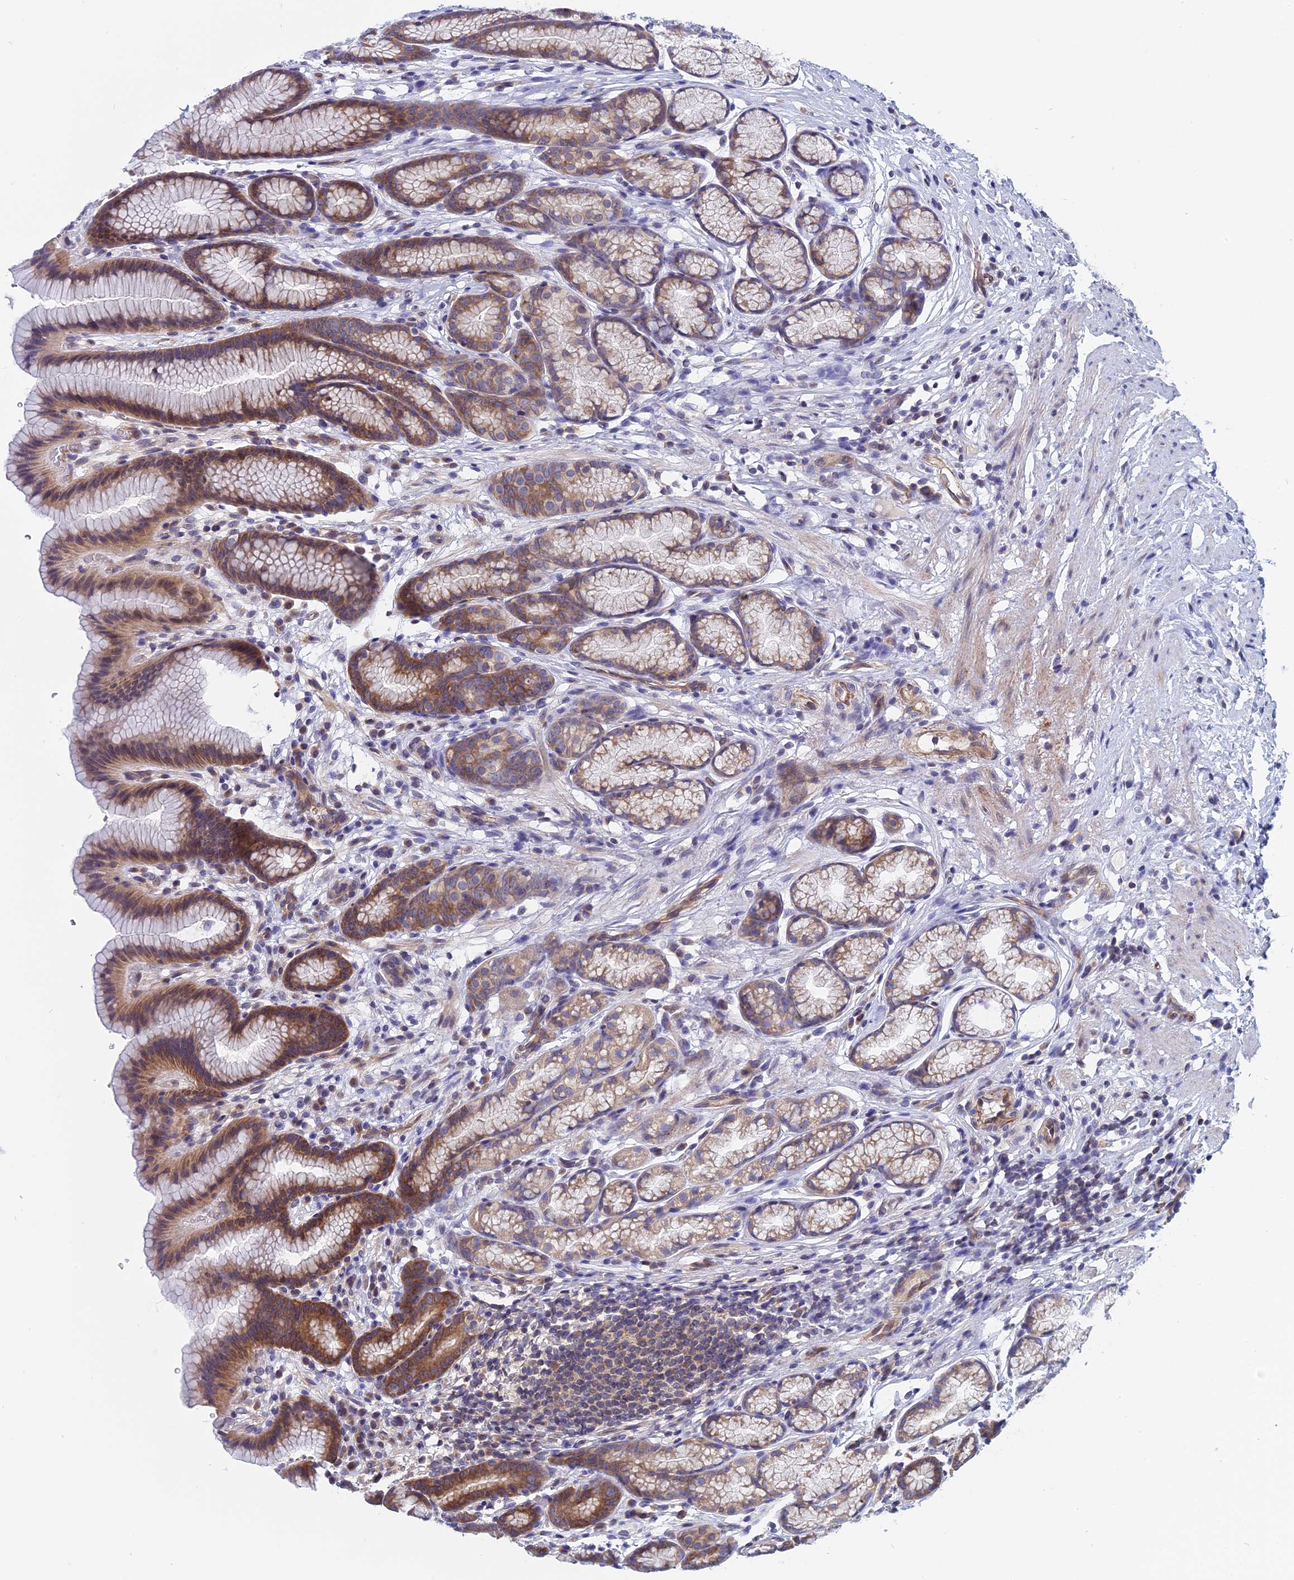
{"staining": {"intensity": "moderate", "quantity": "25%-75%", "location": "cytoplasmic/membranous"}, "tissue": "stomach", "cell_type": "Glandular cells", "image_type": "normal", "snomed": [{"axis": "morphology", "description": "Normal tissue, NOS"}, {"axis": "topography", "description": "Stomach"}], "caption": "Protein staining of benign stomach exhibits moderate cytoplasmic/membranous expression in approximately 25%-75% of glandular cells. (Brightfield microscopy of DAB IHC at high magnification).", "gene": "NAA10", "patient": {"sex": "male", "age": 42}}